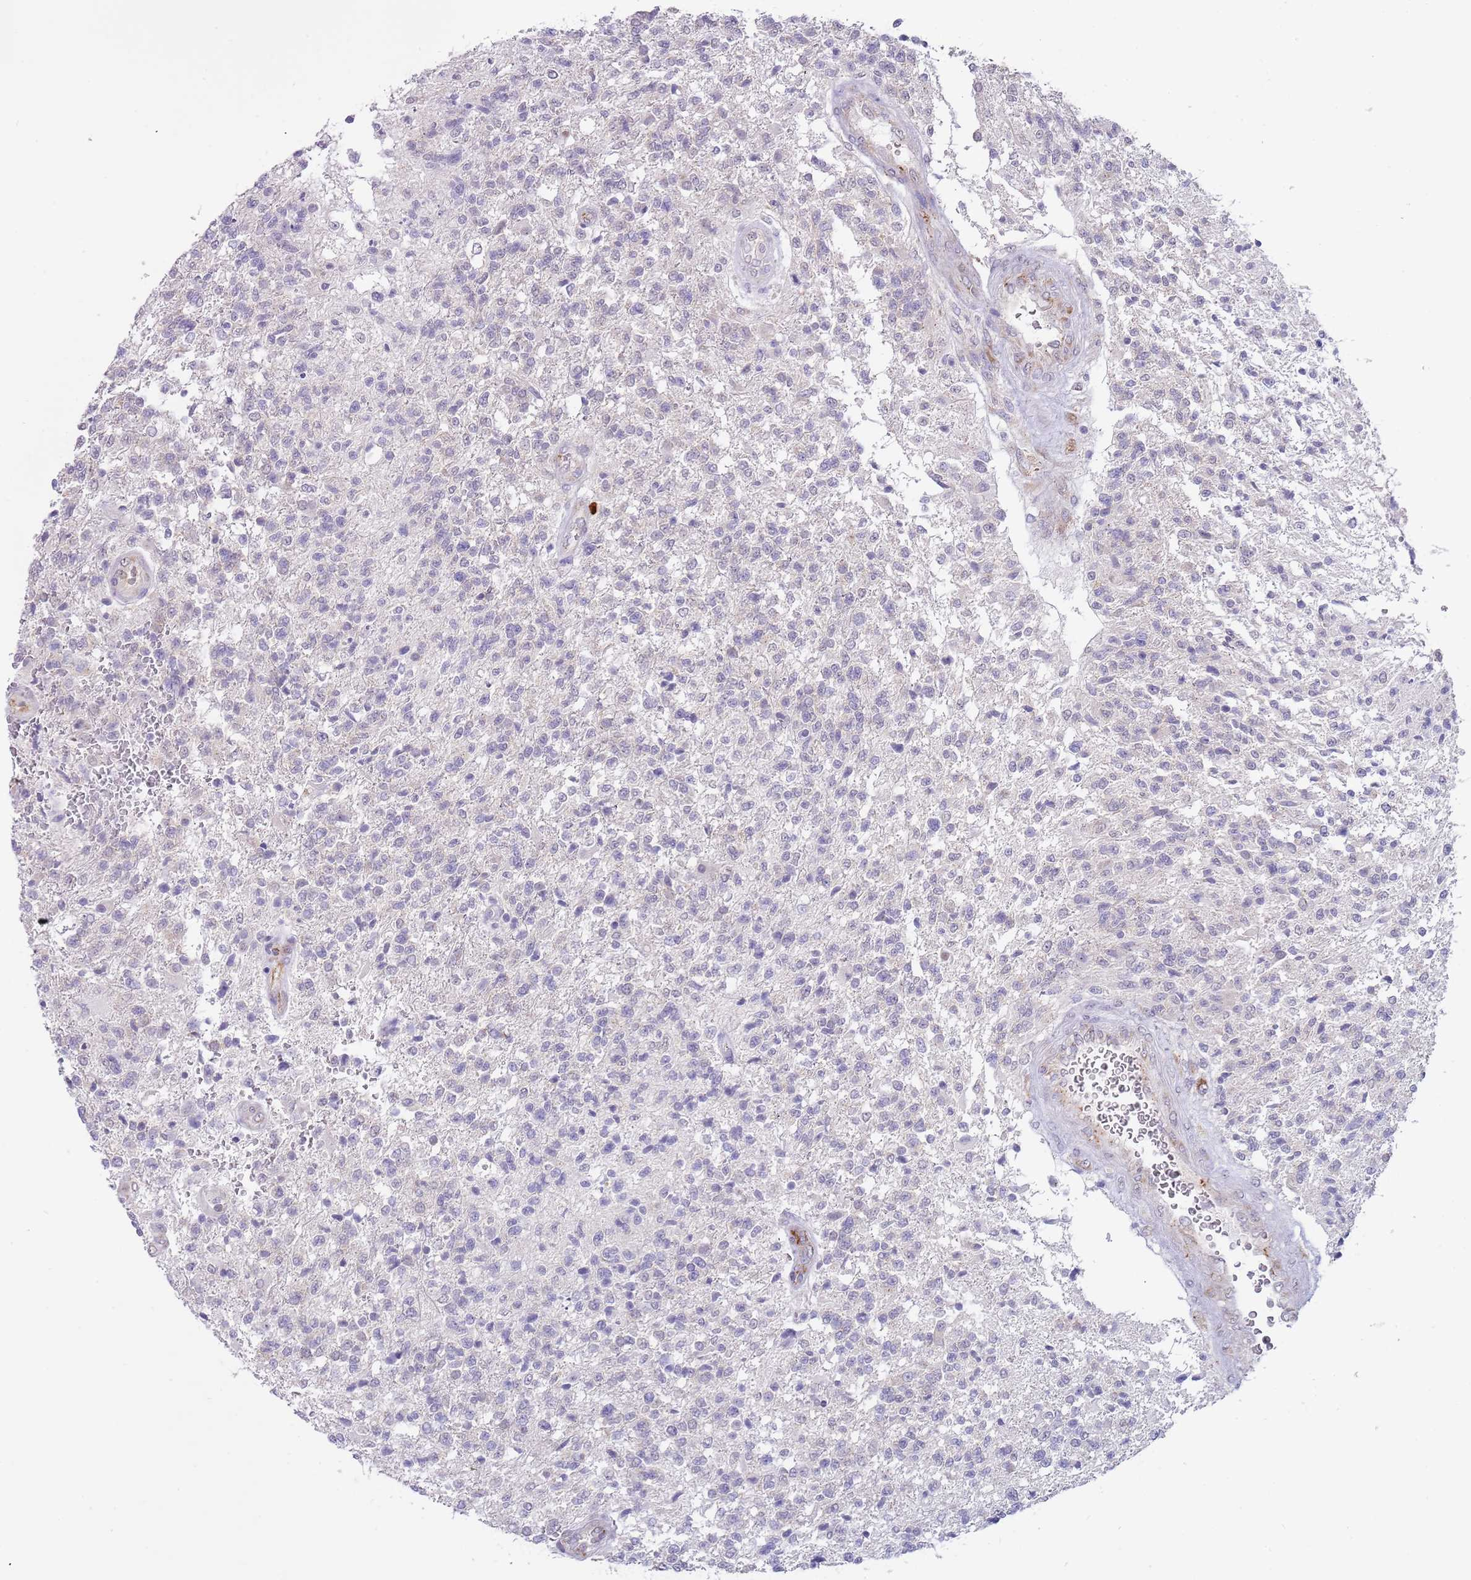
{"staining": {"intensity": "negative", "quantity": "none", "location": "none"}, "tissue": "glioma", "cell_type": "Tumor cells", "image_type": "cancer", "snomed": [{"axis": "morphology", "description": "Glioma, malignant, High grade"}, {"axis": "topography", "description": "Brain"}], "caption": "A photomicrograph of malignant glioma (high-grade) stained for a protein exhibits no brown staining in tumor cells.", "gene": "TNRC6C", "patient": {"sex": "male", "age": 56}}